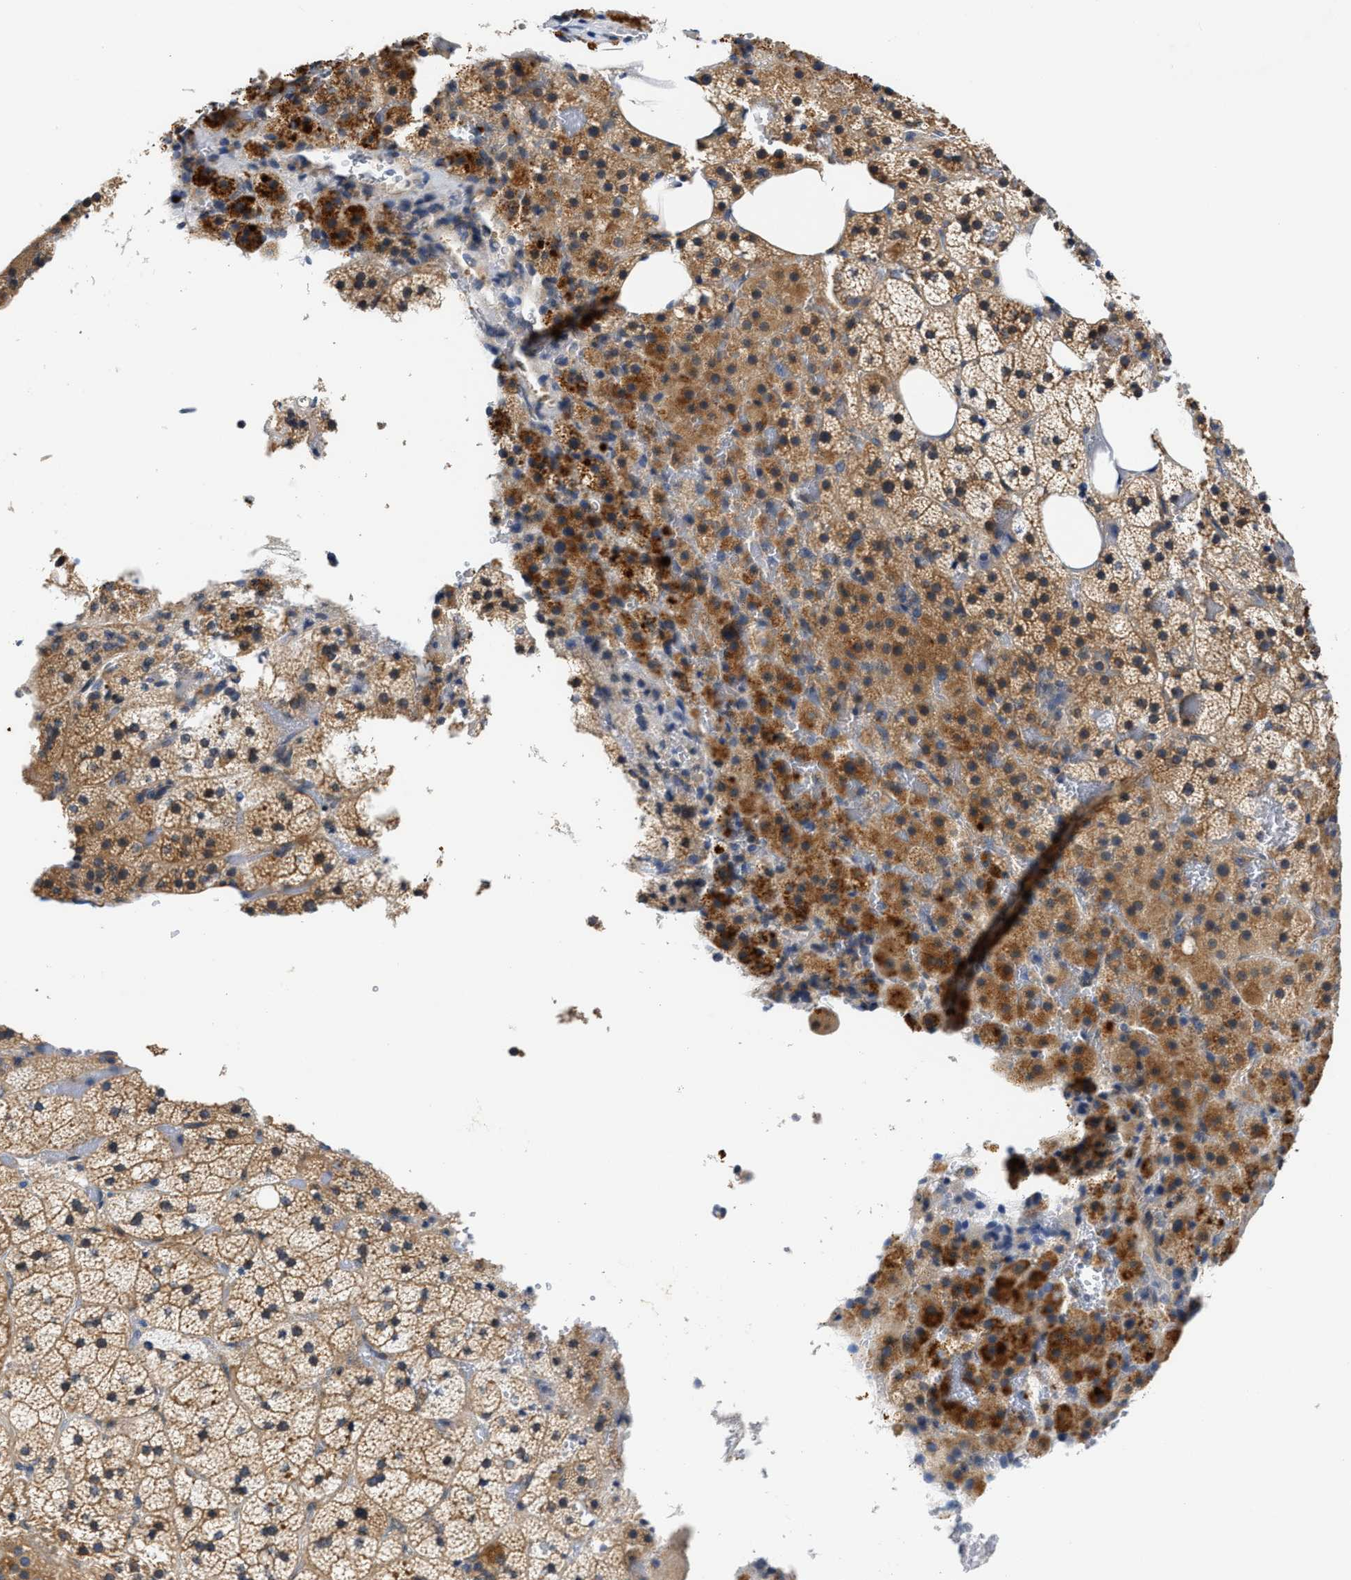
{"staining": {"intensity": "strong", "quantity": "25%-75%", "location": "cytoplasmic/membranous"}, "tissue": "adrenal gland", "cell_type": "Glandular cells", "image_type": "normal", "snomed": [{"axis": "morphology", "description": "Normal tissue, NOS"}, {"axis": "topography", "description": "Adrenal gland"}], "caption": "Normal adrenal gland demonstrates strong cytoplasmic/membranous expression in about 25%-75% of glandular cells, visualized by immunohistochemistry.", "gene": "FAM185A", "patient": {"sex": "female", "age": 59}}